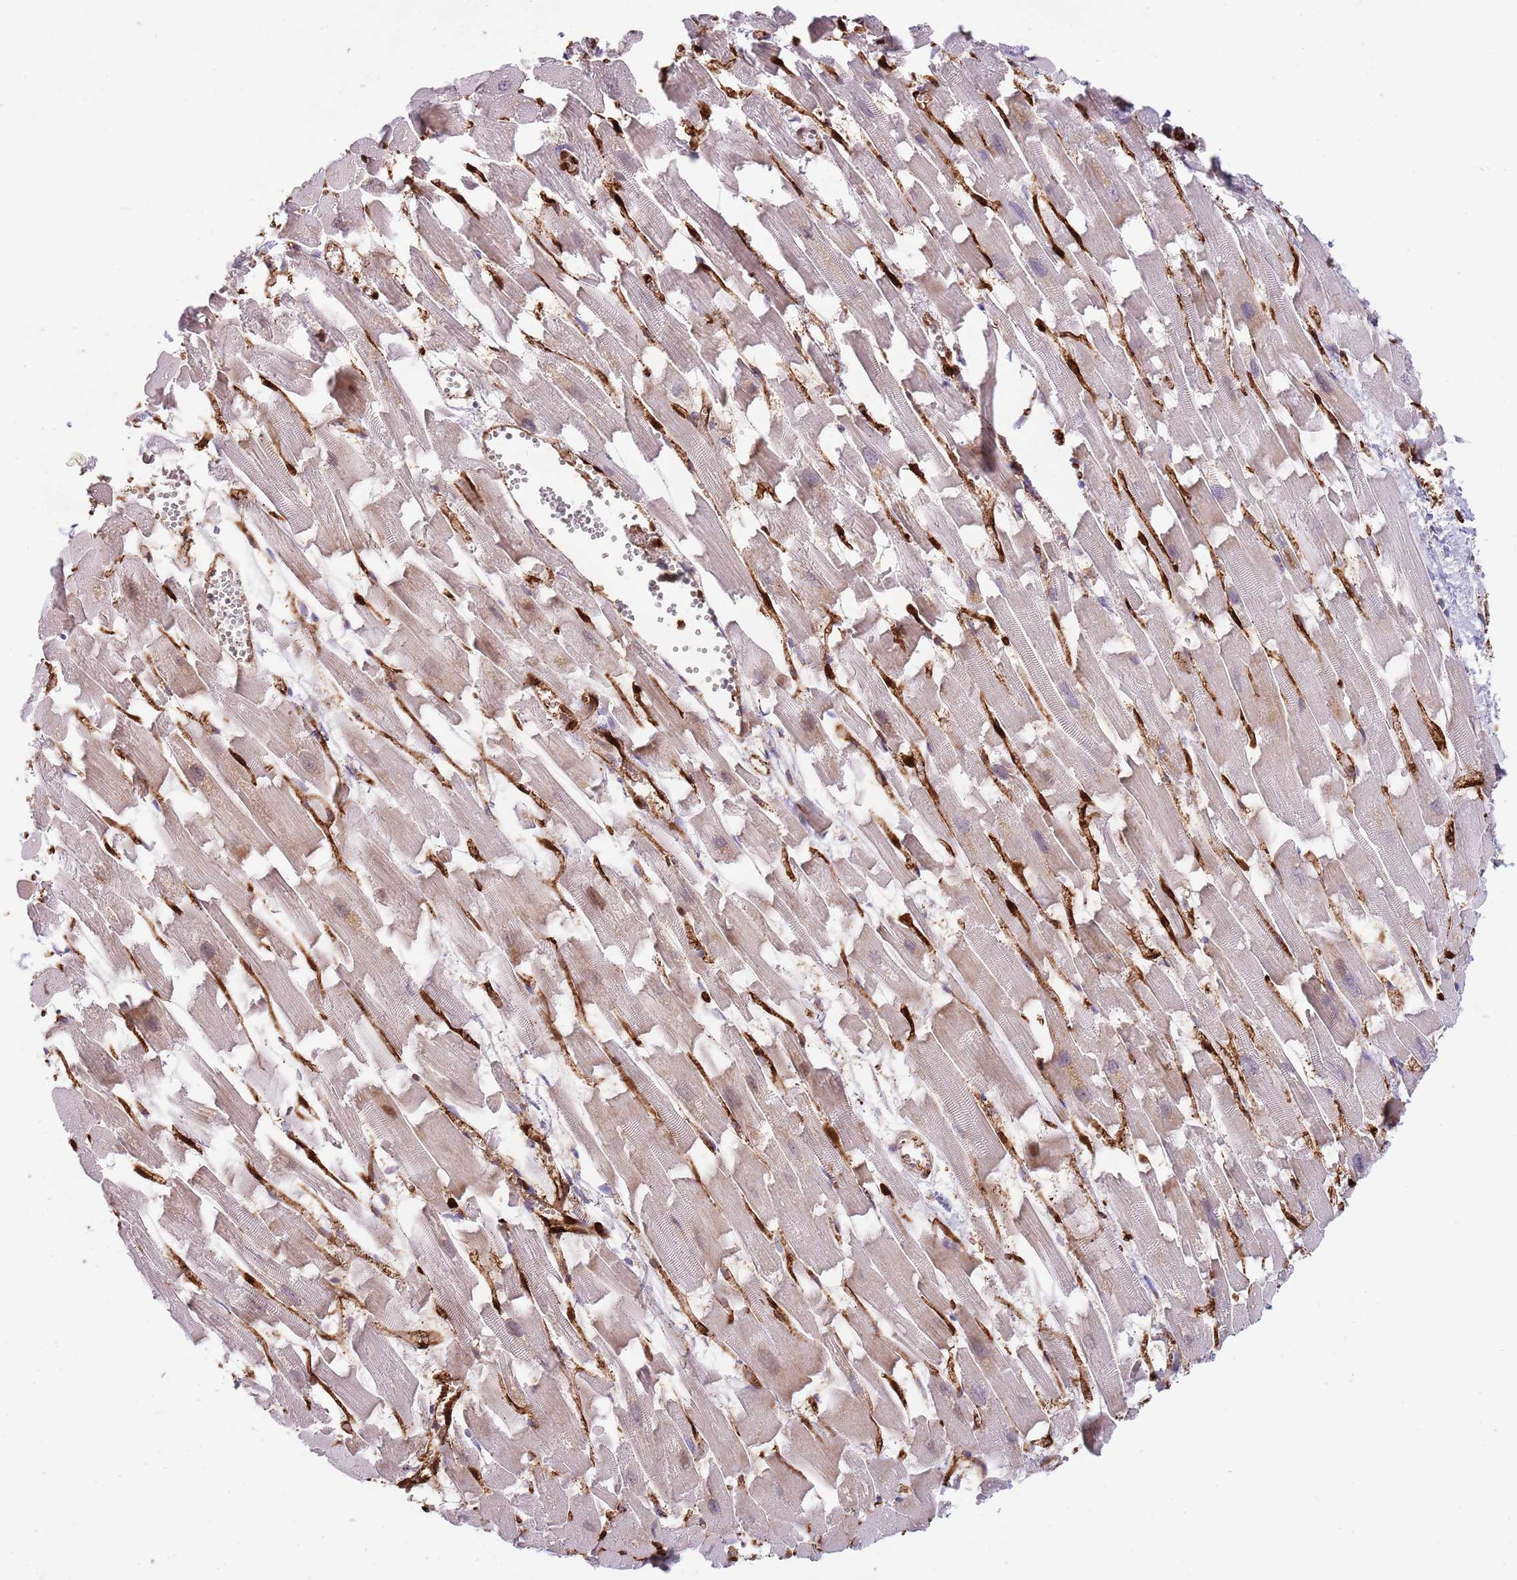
{"staining": {"intensity": "moderate", "quantity": "<25%", "location": "cytoplasmic/membranous"}, "tissue": "heart muscle", "cell_type": "Cardiomyocytes", "image_type": "normal", "snomed": [{"axis": "morphology", "description": "Normal tissue, NOS"}, {"axis": "topography", "description": "Heart"}], "caption": "DAB (3,3'-diaminobenzidine) immunohistochemical staining of benign heart muscle reveals moderate cytoplasmic/membranous protein staining in about <25% of cardiomyocytes.", "gene": "KBTBD6", "patient": {"sex": "female", "age": 64}}